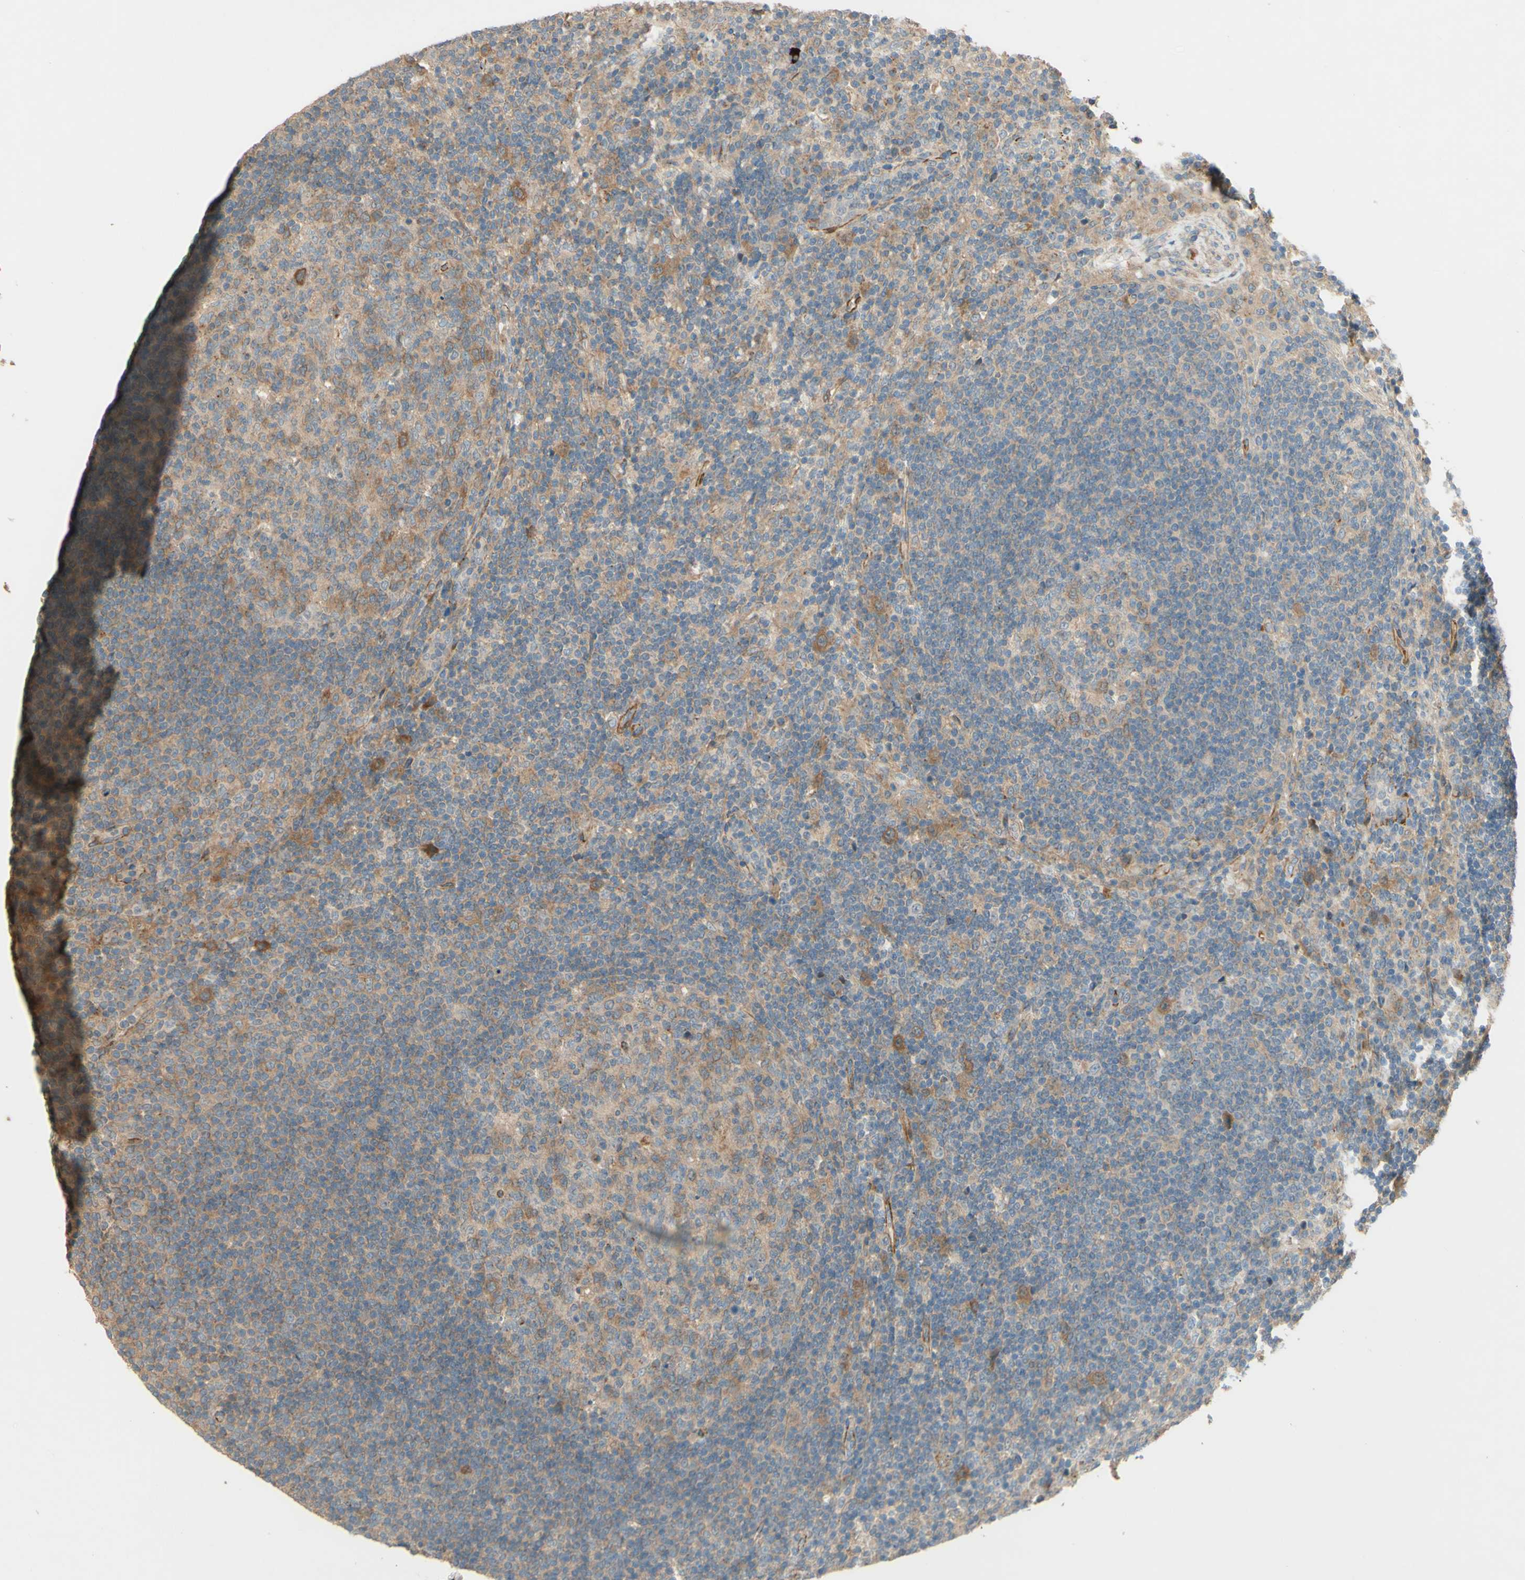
{"staining": {"intensity": "moderate", "quantity": ">75%", "location": "cytoplasmic/membranous"}, "tissue": "lymph node", "cell_type": "Germinal center cells", "image_type": "normal", "snomed": [{"axis": "morphology", "description": "Normal tissue, NOS"}, {"axis": "topography", "description": "Lymph node"}], "caption": "Immunohistochemical staining of unremarkable human lymph node exhibits >75% levels of moderate cytoplasmic/membranous protein positivity in about >75% of germinal center cells.", "gene": "ADAM17", "patient": {"sex": "female", "age": 53}}